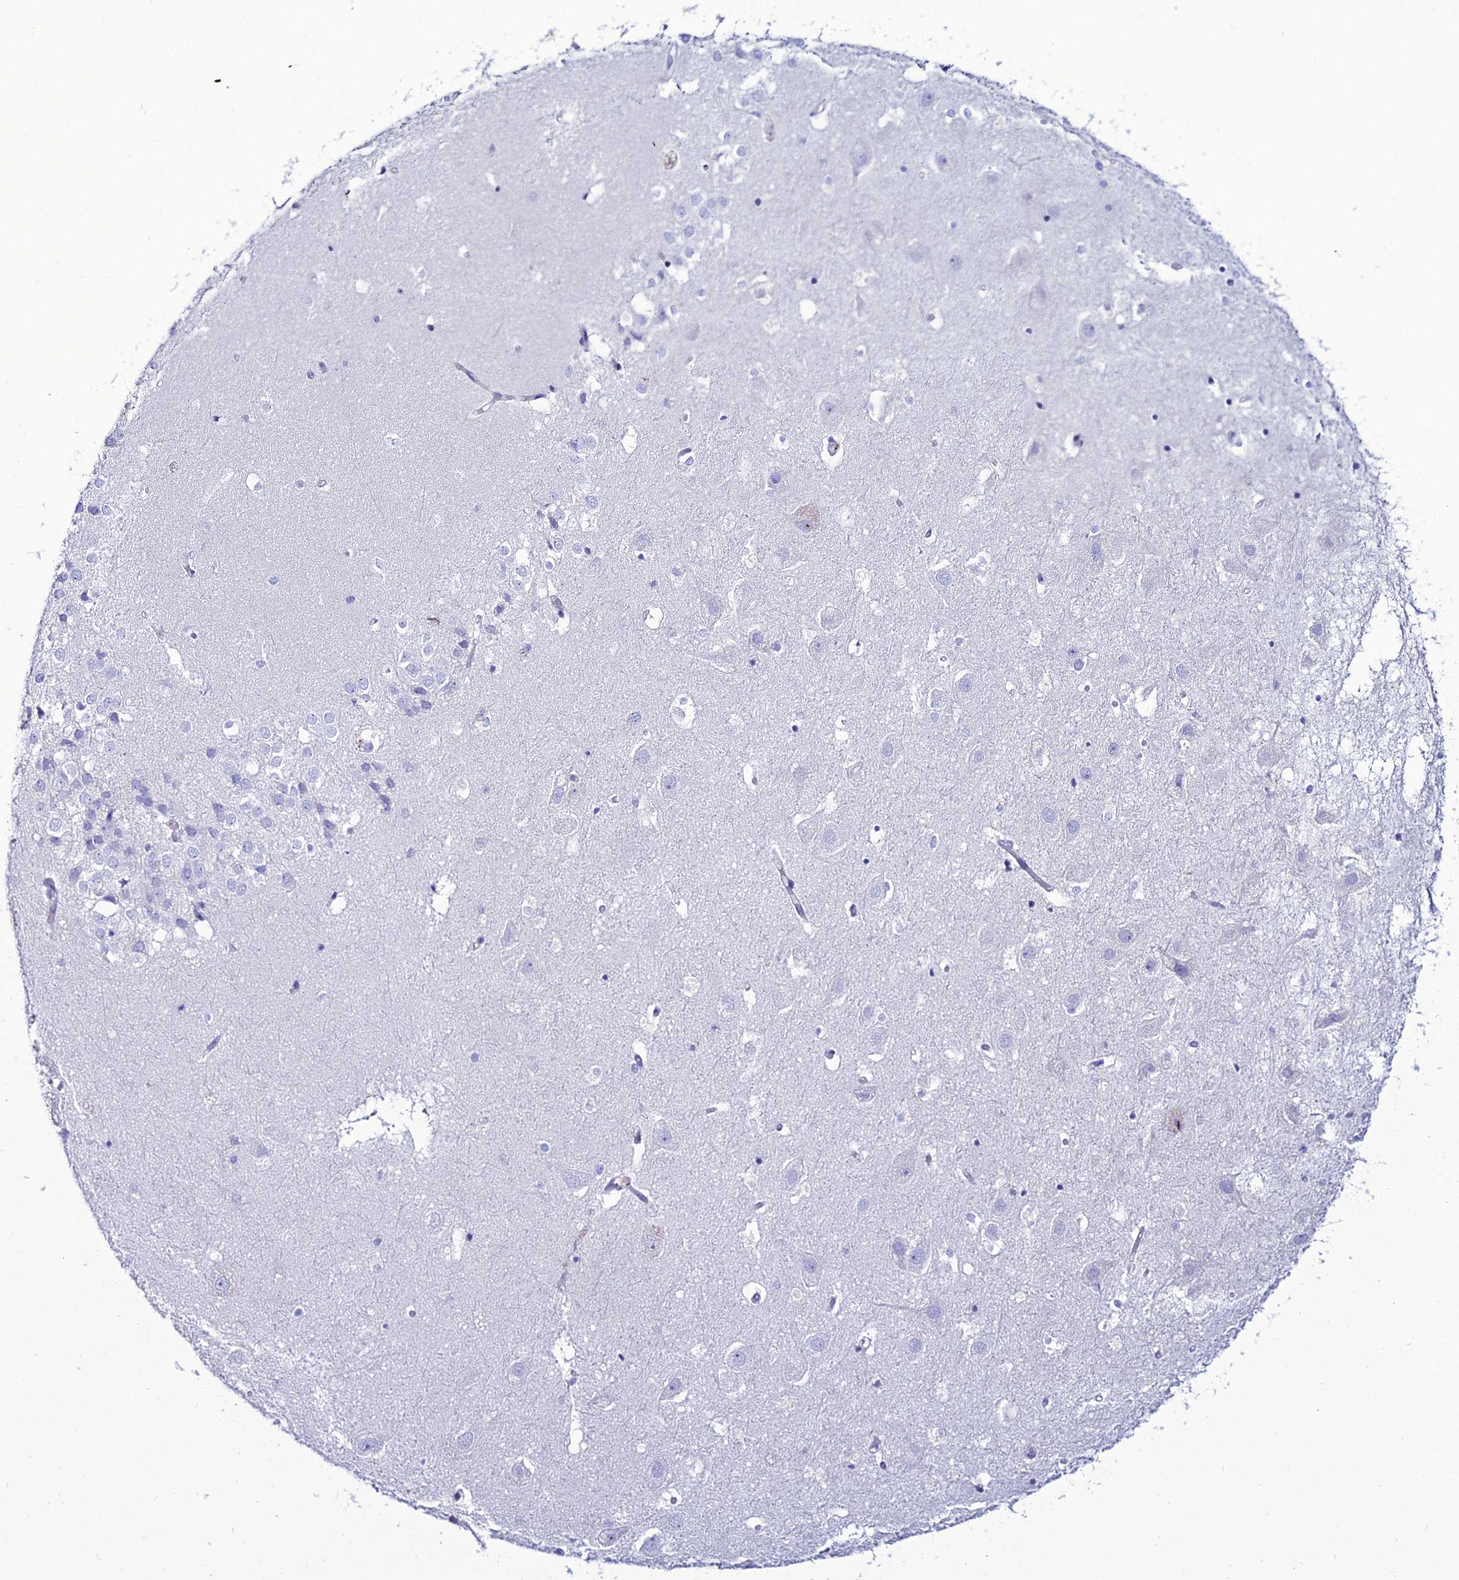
{"staining": {"intensity": "negative", "quantity": "none", "location": "none"}, "tissue": "hippocampus", "cell_type": "Glial cells", "image_type": "normal", "snomed": [{"axis": "morphology", "description": "Normal tissue, NOS"}, {"axis": "topography", "description": "Hippocampus"}], "caption": "The photomicrograph demonstrates no staining of glial cells in normal hippocampus. (Brightfield microscopy of DAB (3,3'-diaminobenzidine) immunohistochemistry at high magnification).", "gene": "OR4D5", "patient": {"sex": "female", "age": 52}}